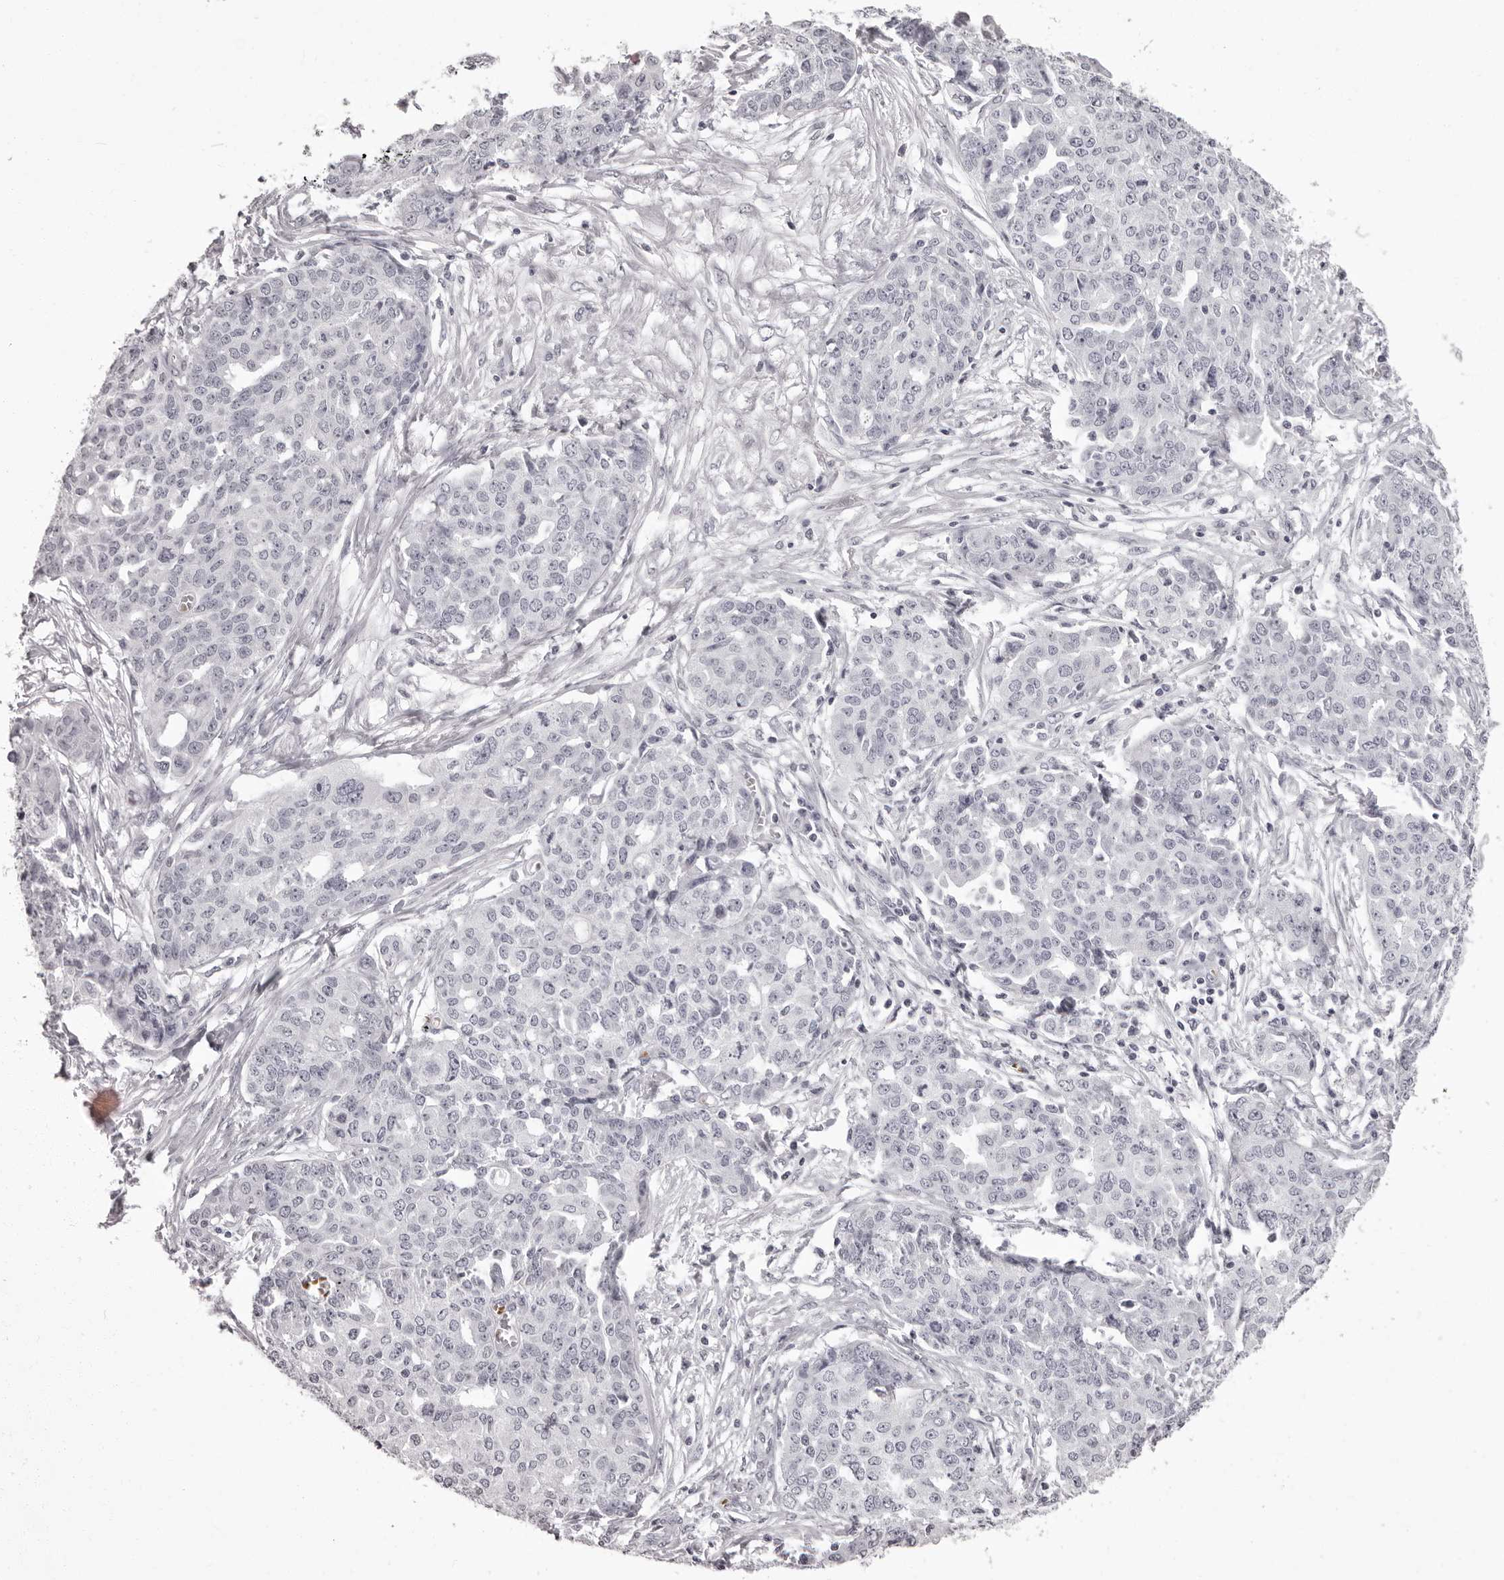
{"staining": {"intensity": "negative", "quantity": "none", "location": "none"}, "tissue": "ovarian cancer", "cell_type": "Tumor cells", "image_type": "cancer", "snomed": [{"axis": "morphology", "description": "Cystadenocarcinoma, serous, NOS"}, {"axis": "topography", "description": "Soft tissue"}, {"axis": "topography", "description": "Ovary"}], "caption": "Tumor cells show no significant expression in ovarian cancer.", "gene": "C8orf74", "patient": {"sex": "female", "age": 57}}